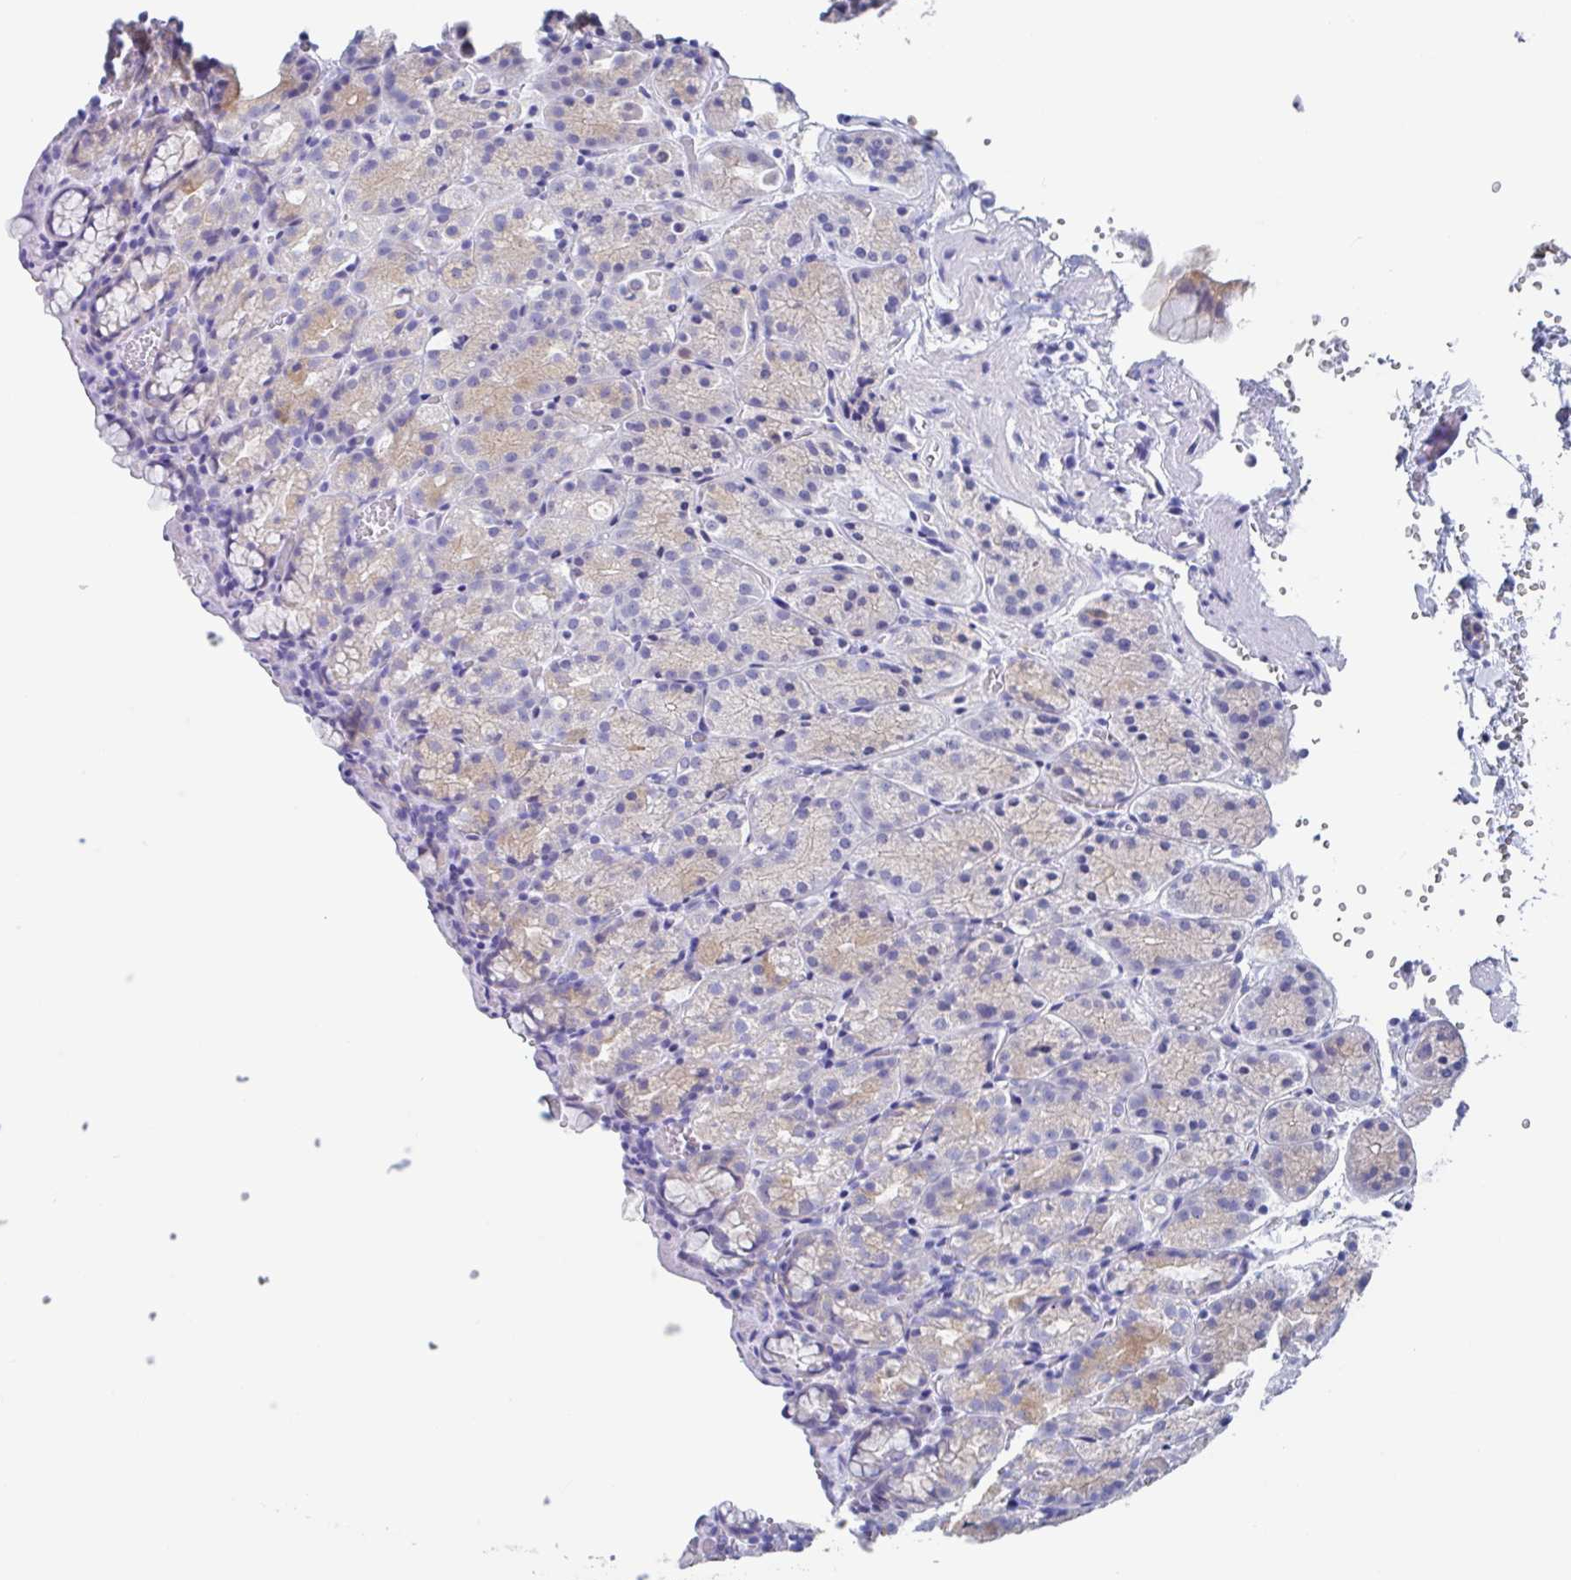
{"staining": {"intensity": "weak", "quantity": "25%-75%", "location": "cytoplasmic/membranous"}, "tissue": "stomach", "cell_type": "Glandular cells", "image_type": "normal", "snomed": [{"axis": "morphology", "description": "Normal tissue, NOS"}, {"axis": "topography", "description": "Stomach, upper"}], "caption": "Glandular cells demonstrate low levels of weak cytoplasmic/membranous positivity in about 25%-75% of cells in unremarkable human stomach. Immunohistochemistry stains the protein in brown and the nuclei are stained blue.", "gene": "FCGR3A", "patient": {"sex": "female", "age": 81}}